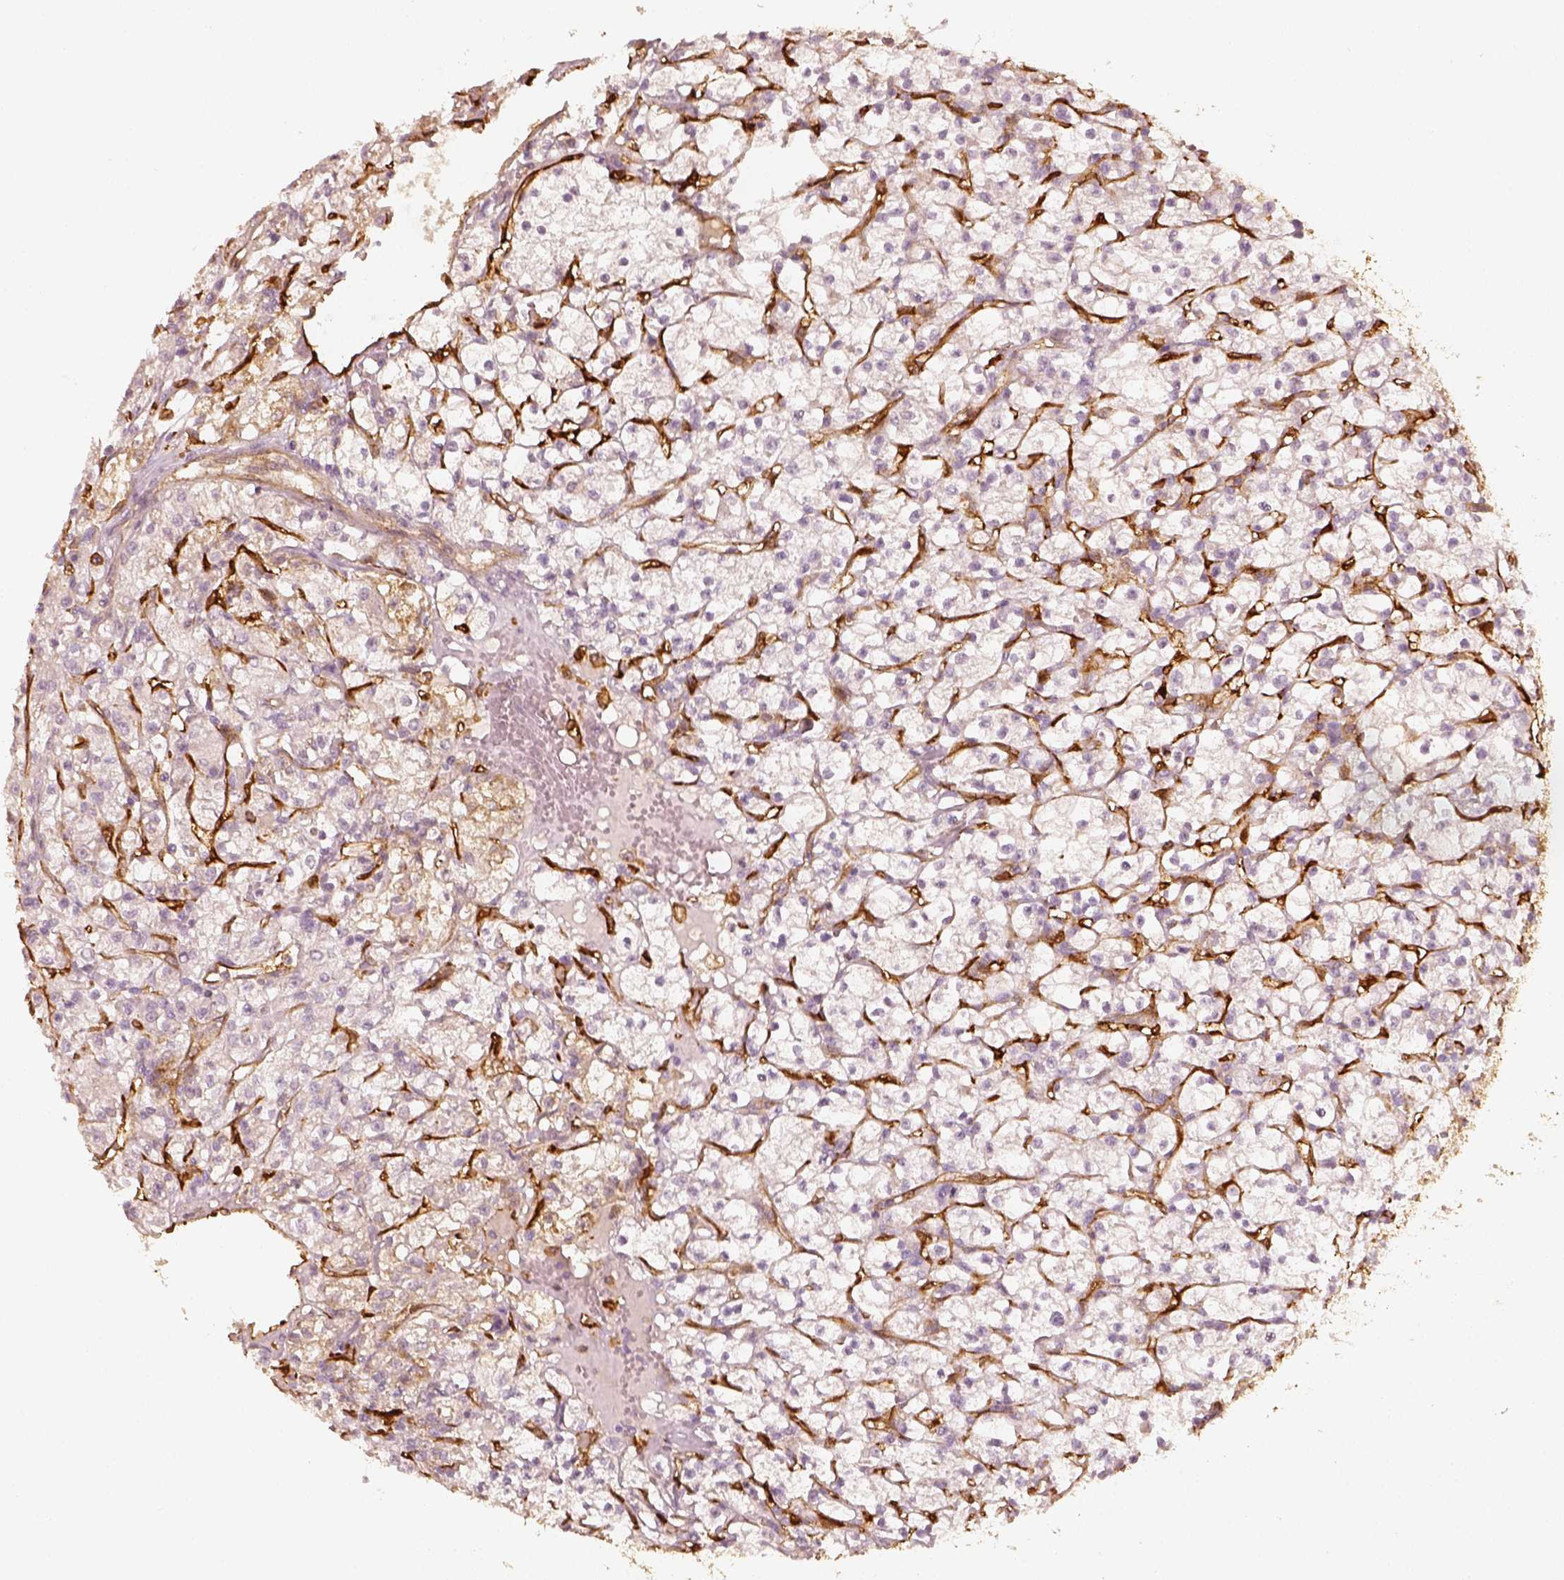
{"staining": {"intensity": "negative", "quantity": "none", "location": "none"}, "tissue": "renal cancer", "cell_type": "Tumor cells", "image_type": "cancer", "snomed": [{"axis": "morphology", "description": "Adenocarcinoma, NOS"}, {"axis": "topography", "description": "Kidney"}], "caption": "Protein analysis of adenocarcinoma (renal) shows no significant staining in tumor cells. (Brightfield microscopy of DAB (3,3'-diaminobenzidine) IHC at high magnification).", "gene": "FSCN1", "patient": {"sex": "female", "age": 59}}